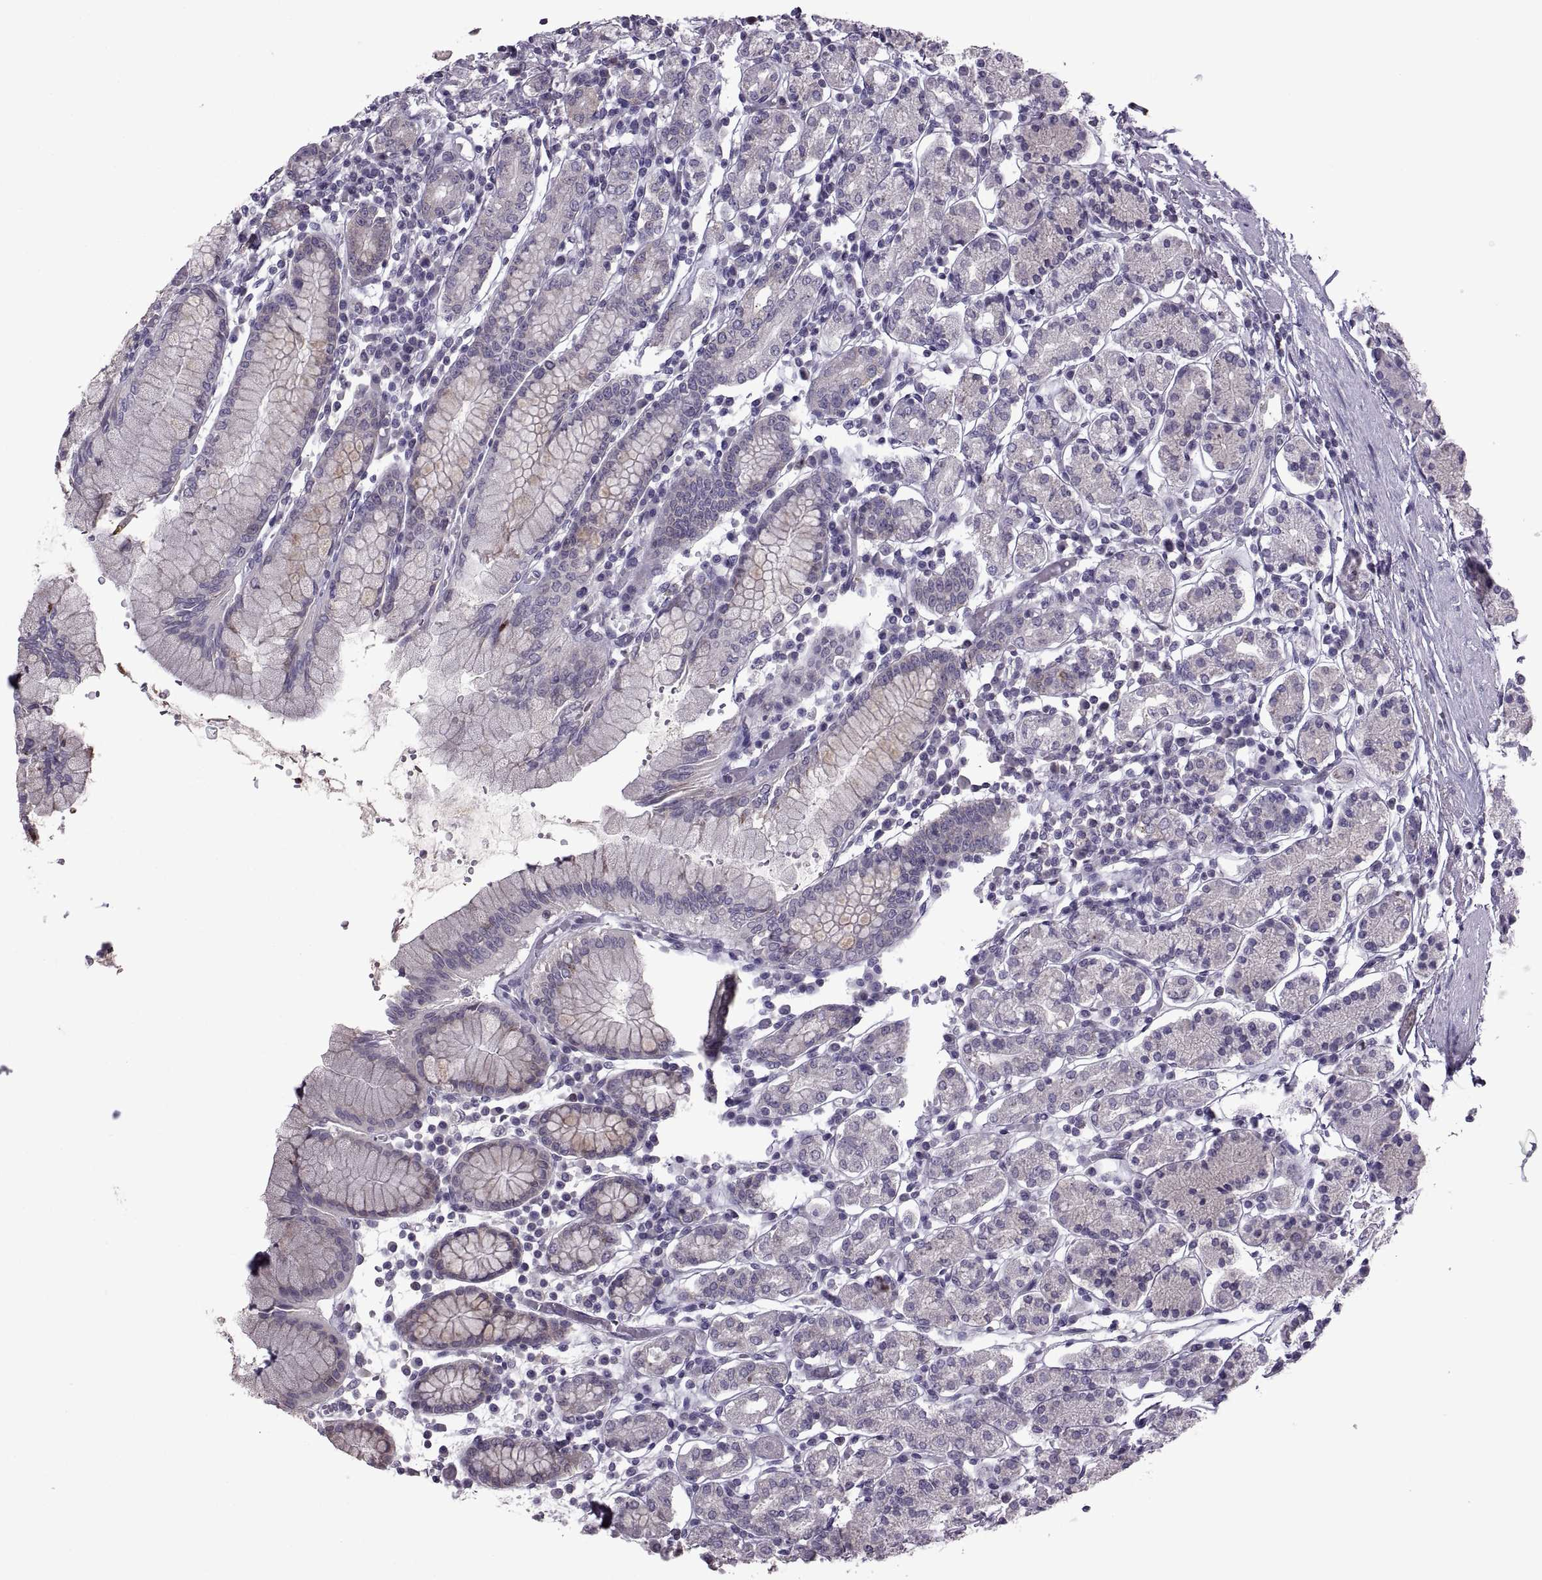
{"staining": {"intensity": "weak", "quantity": "<25%", "location": "cytoplasmic/membranous"}, "tissue": "stomach", "cell_type": "Glandular cells", "image_type": "normal", "snomed": [{"axis": "morphology", "description": "Normal tissue, NOS"}, {"axis": "topography", "description": "Stomach, upper"}, {"axis": "topography", "description": "Stomach"}], "caption": "Immunohistochemistry micrograph of unremarkable stomach: human stomach stained with DAB (3,3'-diaminobenzidine) reveals no significant protein expression in glandular cells.", "gene": "PABPC1", "patient": {"sex": "male", "age": 62}}